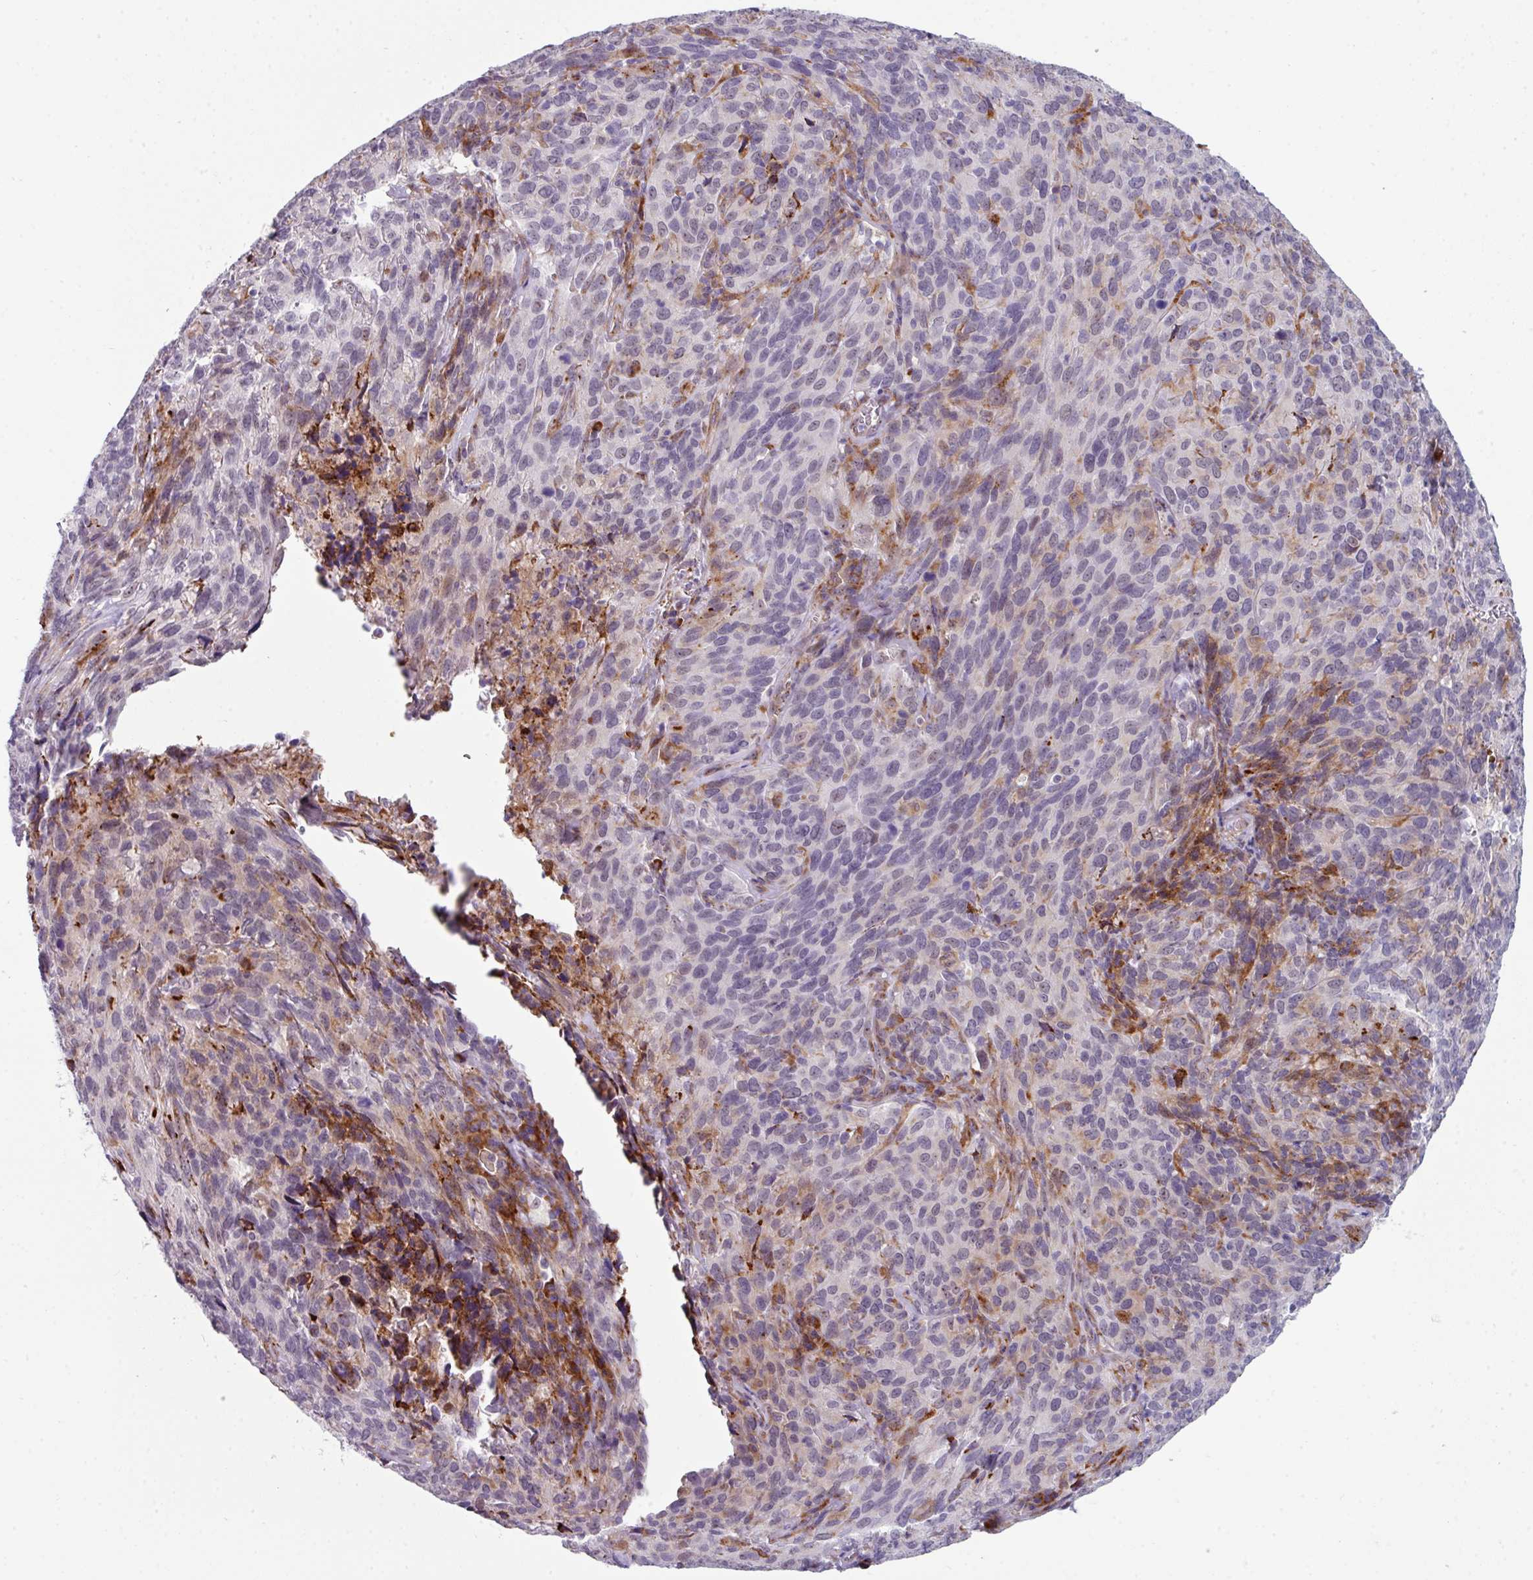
{"staining": {"intensity": "moderate", "quantity": "<25%", "location": "cytoplasmic/membranous"}, "tissue": "cervical cancer", "cell_type": "Tumor cells", "image_type": "cancer", "snomed": [{"axis": "morphology", "description": "Squamous cell carcinoma, NOS"}, {"axis": "topography", "description": "Cervix"}], "caption": "About <25% of tumor cells in cervical cancer (squamous cell carcinoma) display moderate cytoplasmic/membranous protein expression as visualized by brown immunohistochemical staining.", "gene": "BMS1", "patient": {"sex": "female", "age": 51}}